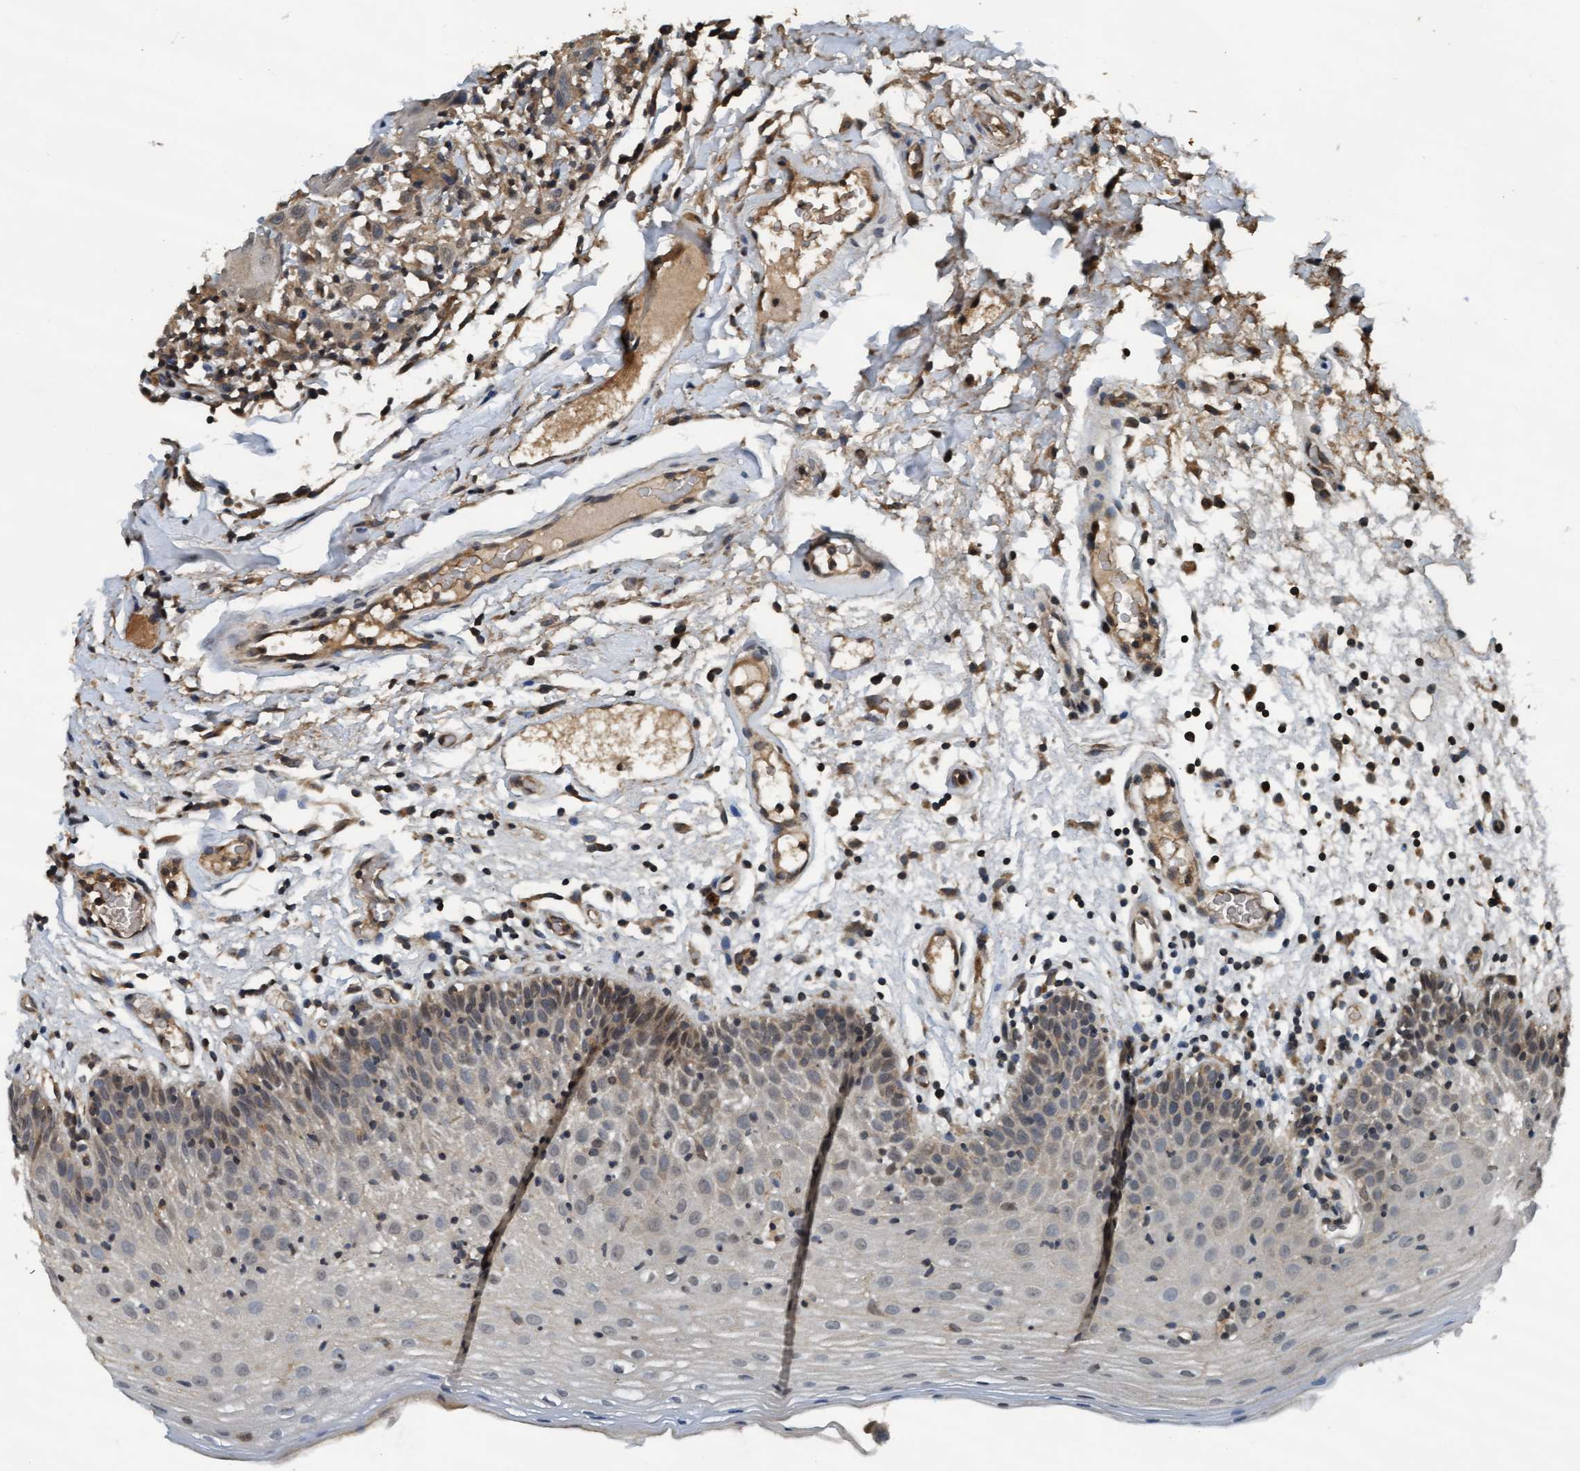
{"staining": {"intensity": "moderate", "quantity": ">75%", "location": "cytoplasmic/membranous"}, "tissue": "oral mucosa", "cell_type": "Squamous epithelial cells", "image_type": "normal", "snomed": [{"axis": "morphology", "description": "Normal tissue, NOS"}, {"axis": "morphology", "description": "Squamous cell carcinoma, NOS"}, {"axis": "topography", "description": "Skeletal muscle"}, {"axis": "topography", "description": "Oral tissue"}, {"axis": "topography", "description": "Head-Neck"}], "caption": "Protein analysis of unremarkable oral mucosa exhibits moderate cytoplasmic/membranous positivity in approximately >75% of squamous epithelial cells.", "gene": "WASF1", "patient": {"sex": "male", "age": 71}}